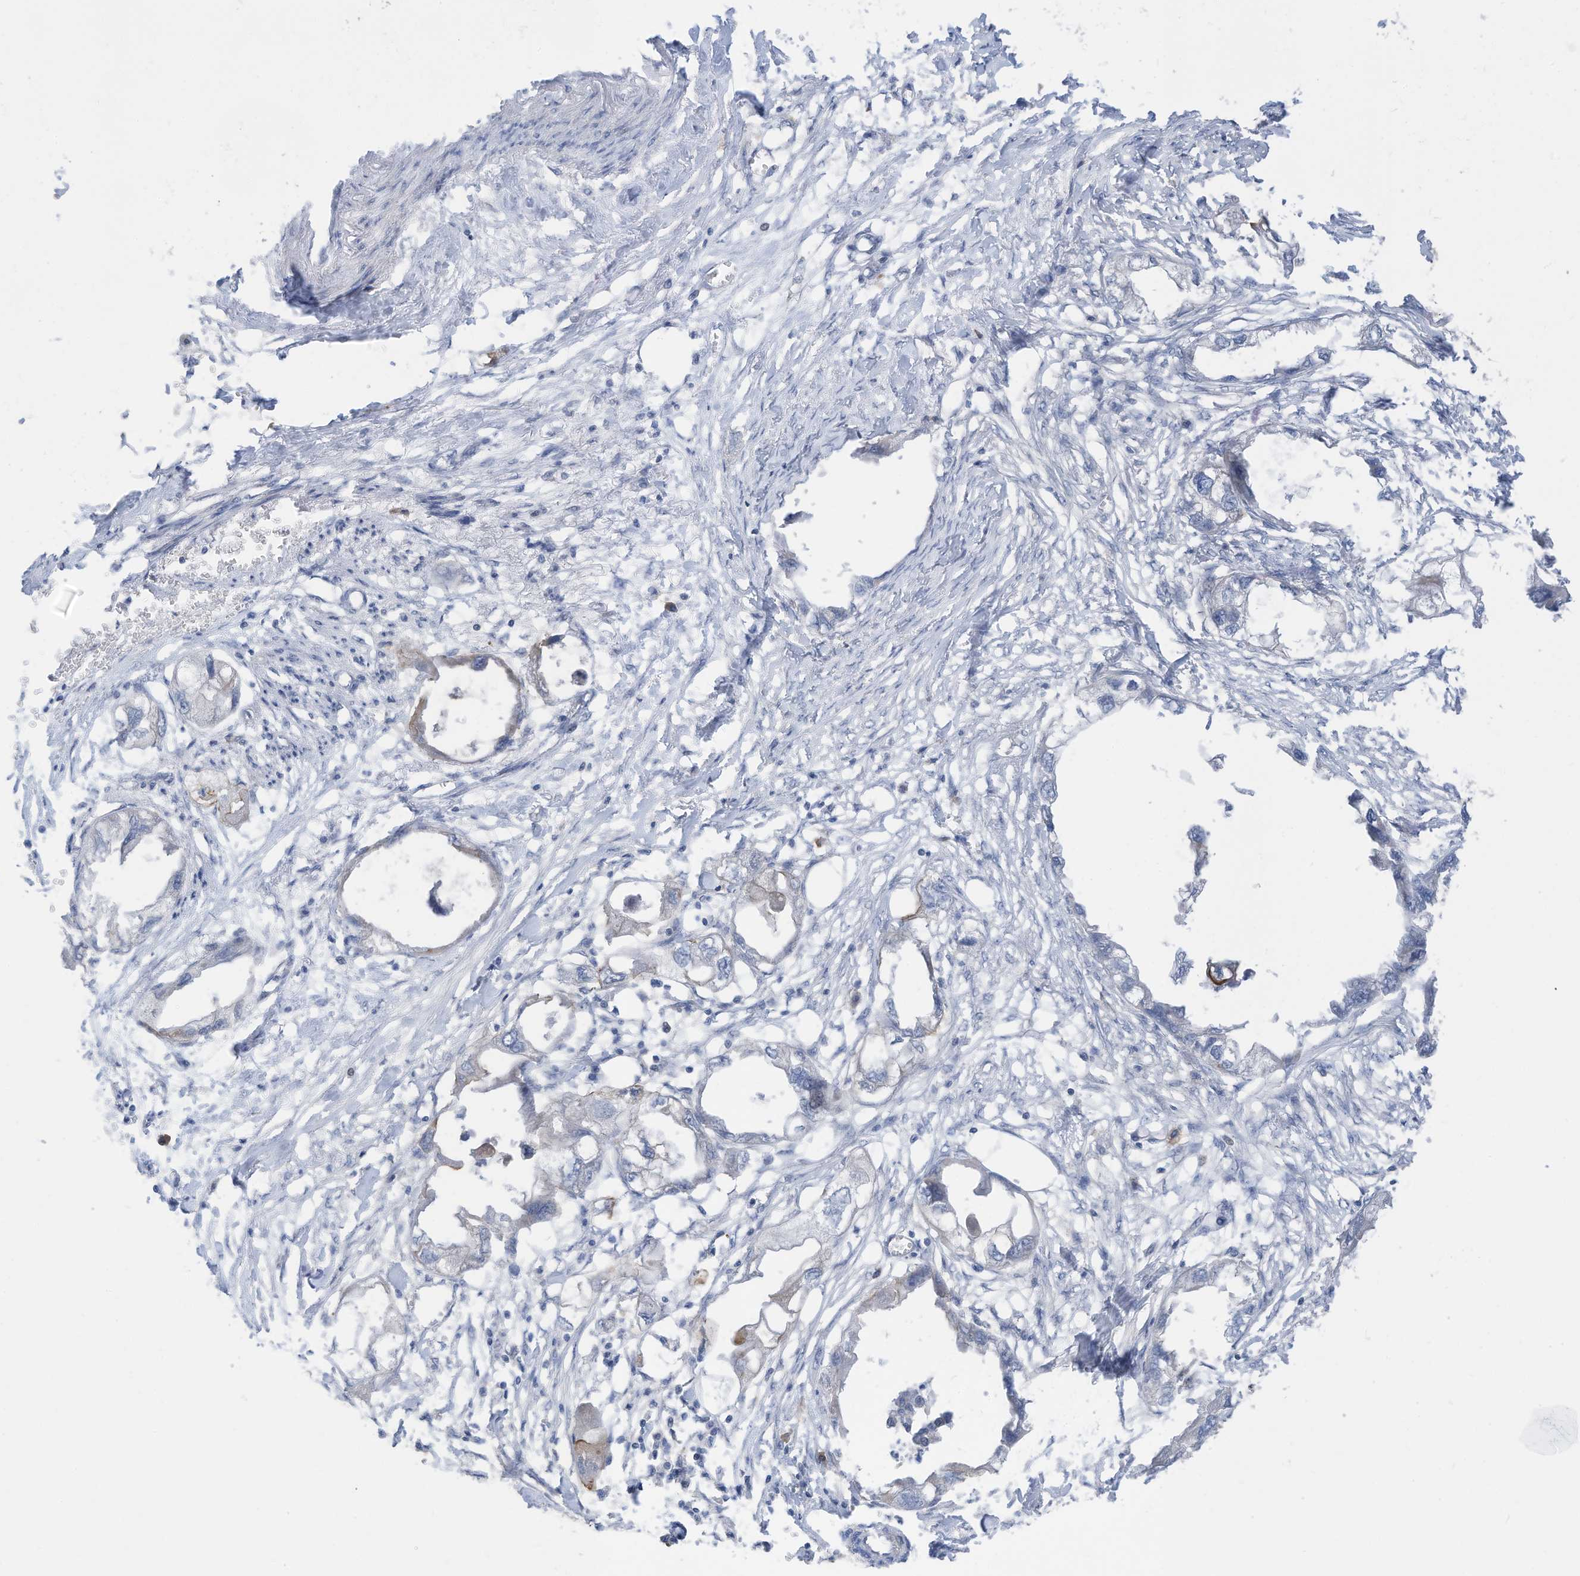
{"staining": {"intensity": "negative", "quantity": "none", "location": "none"}, "tissue": "endometrial cancer", "cell_type": "Tumor cells", "image_type": "cancer", "snomed": [{"axis": "morphology", "description": "Adenocarcinoma, NOS"}, {"axis": "morphology", "description": "Adenocarcinoma, metastatic, NOS"}, {"axis": "topography", "description": "Adipose tissue"}, {"axis": "topography", "description": "Endometrium"}], "caption": "A micrograph of human endometrial metastatic adenocarcinoma is negative for staining in tumor cells.", "gene": "SLC1A5", "patient": {"sex": "female", "age": 67}}